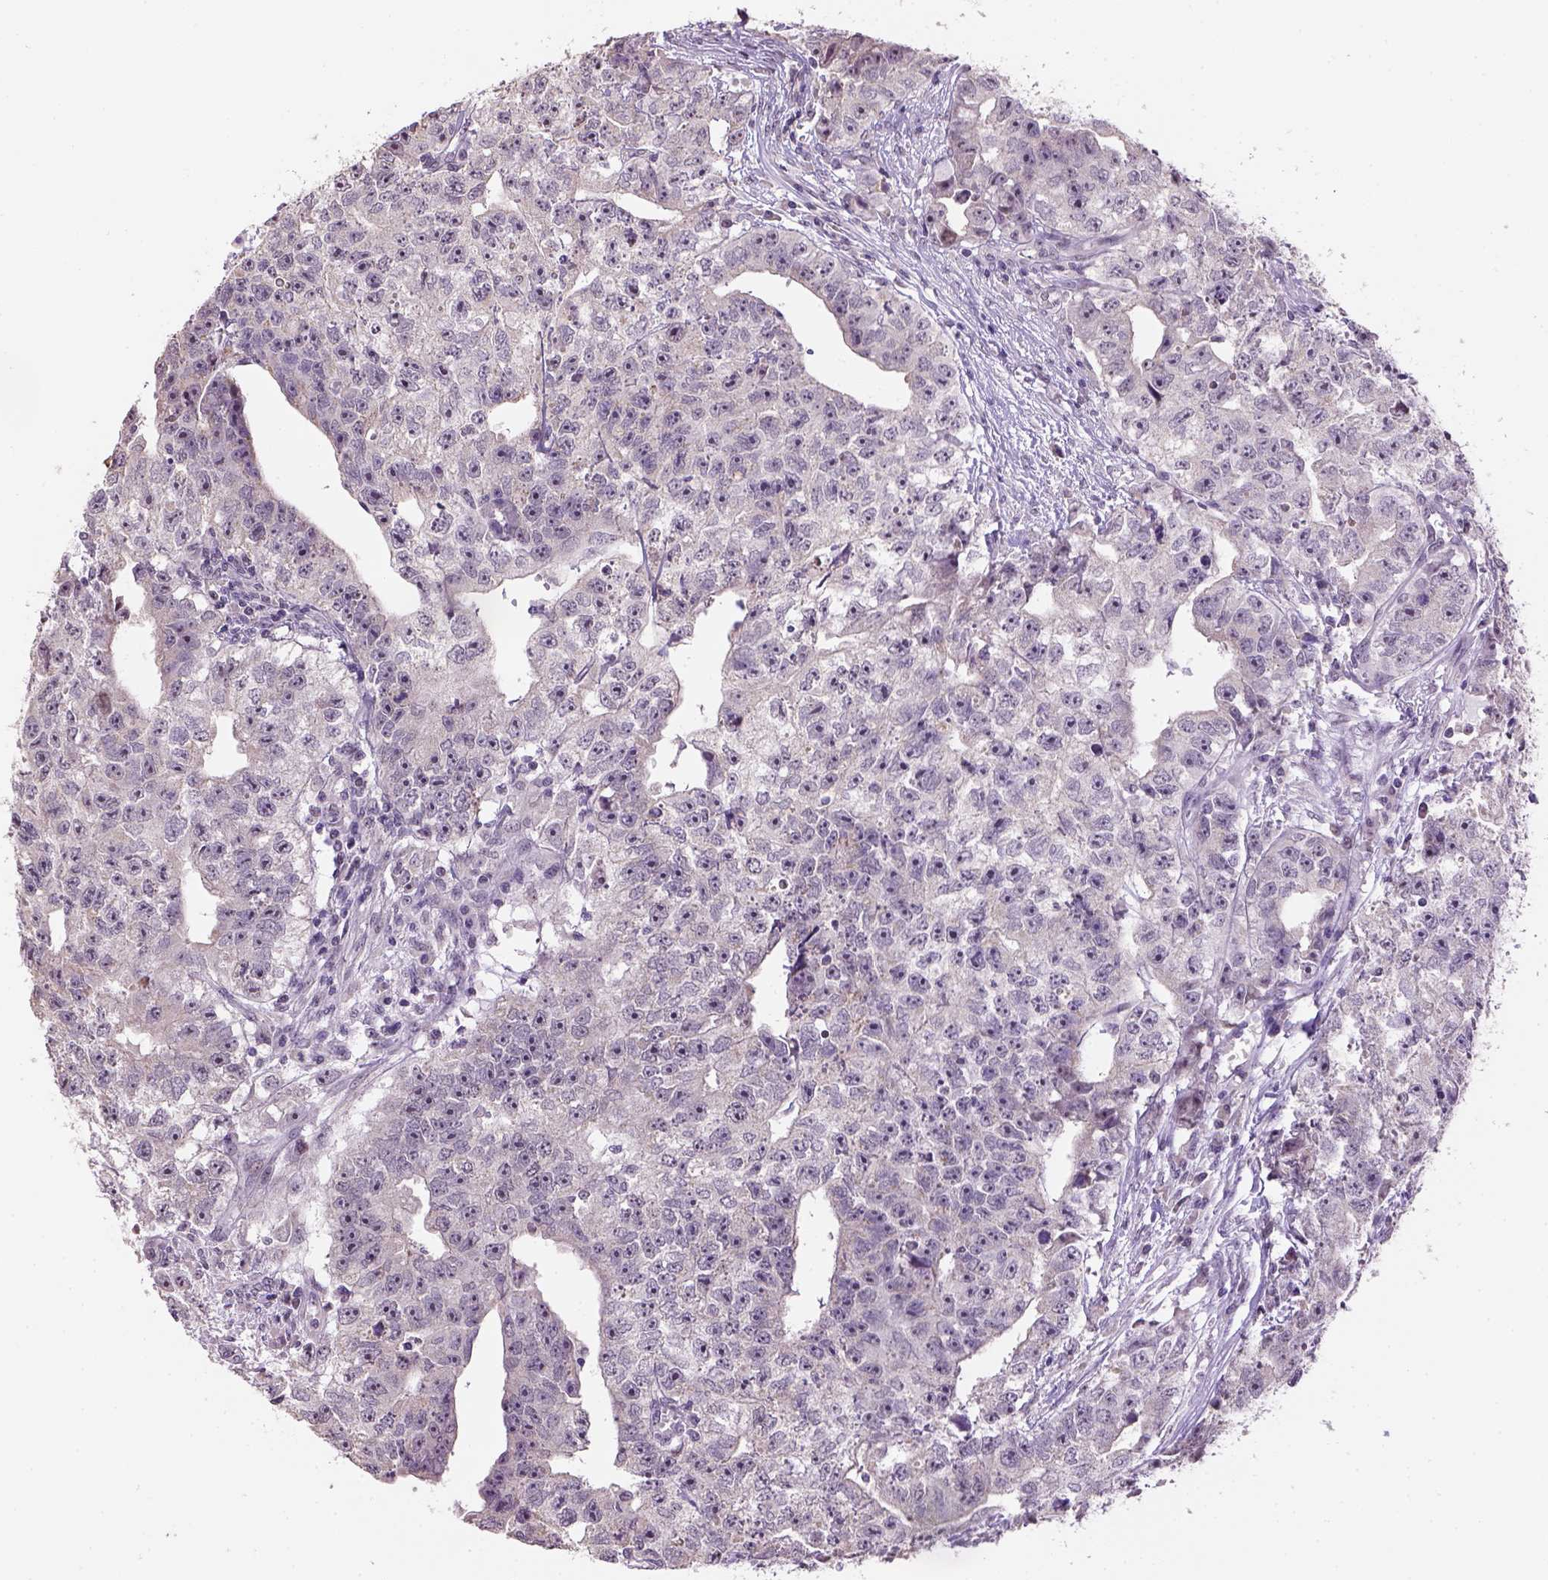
{"staining": {"intensity": "negative", "quantity": "none", "location": "none"}, "tissue": "testis cancer", "cell_type": "Tumor cells", "image_type": "cancer", "snomed": [{"axis": "morphology", "description": "Carcinoma, Embryonal, NOS"}, {"axis": "morphology", "description": "Teratoma, malignant, NOS"}, {"axis": "topography", "description": "Testis"}], "caption": "Testis cancer (embryonal carcinoma) was stained to show a protein in brown. There is no significant positivity in tumor cells.", "gene": "DDX50", "patient": {"sex": "male", "age": 24}}